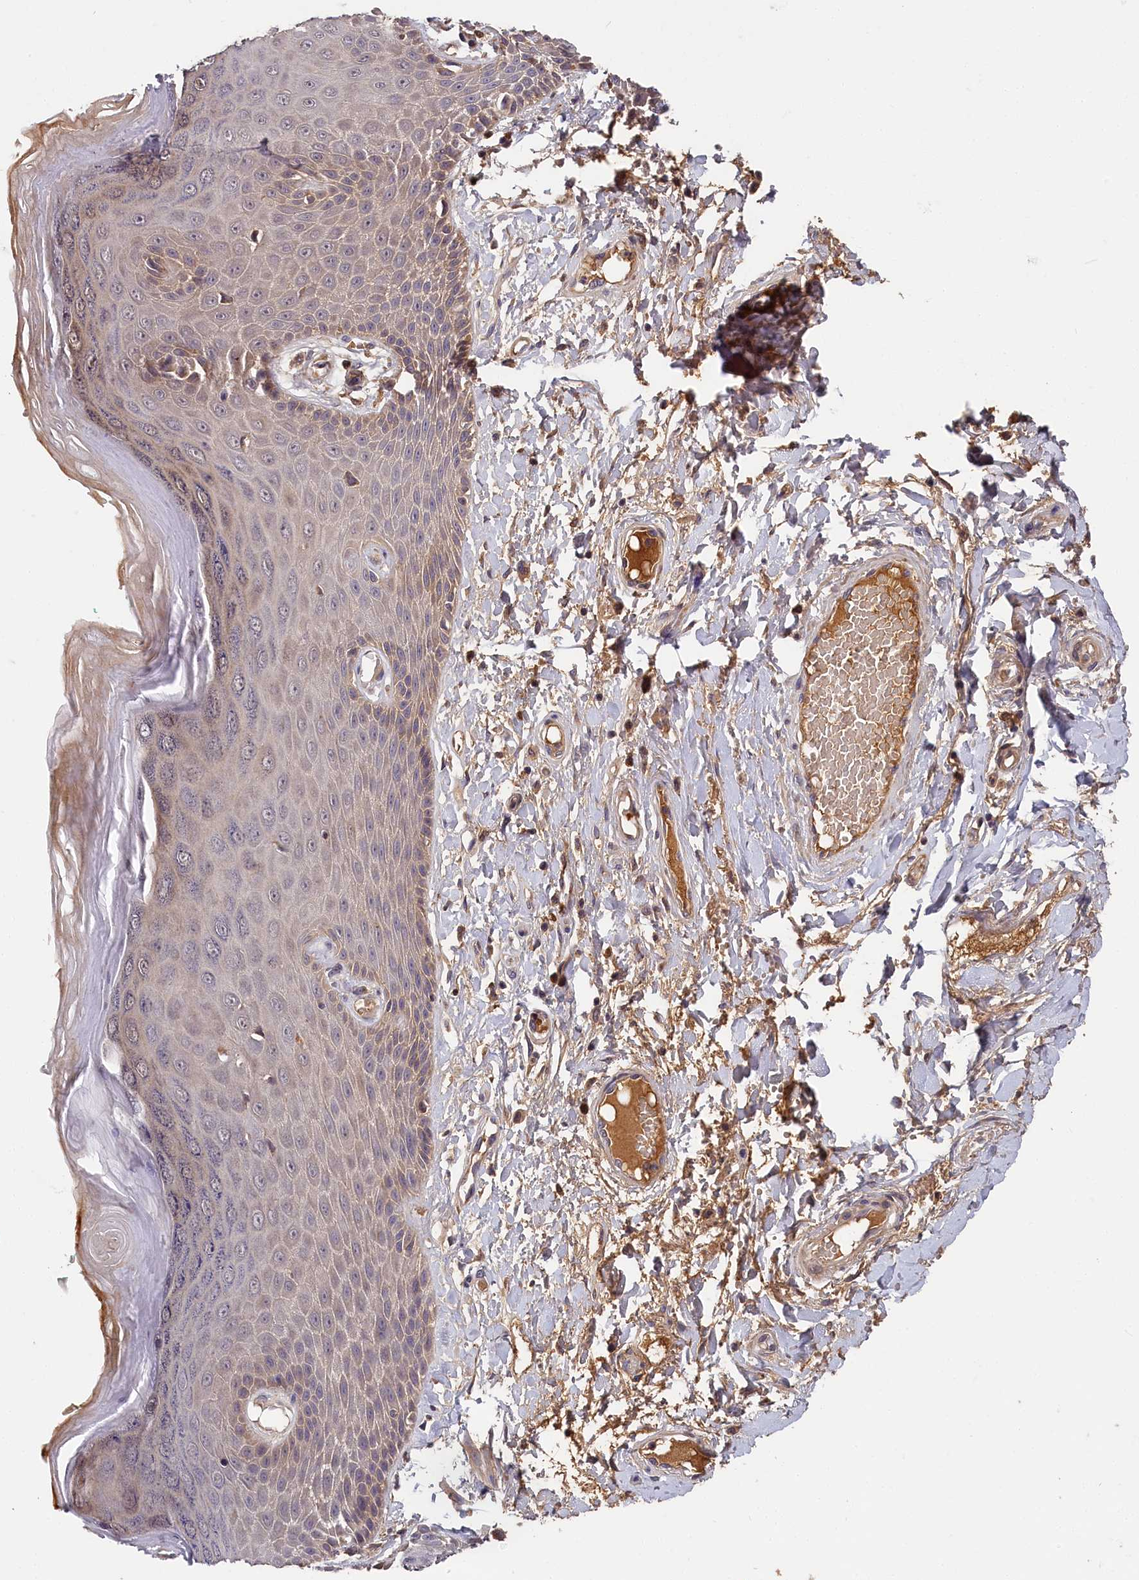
{"staining": {"intensity": "weak", "quantity": "25%-75%", "location": "cytoplasmic/membranous"}, "tissue": "skin", "cell_type": "Epidermal cells", "image_type": "normal", "snomed": [{"axis": "morphology", "description": "Normal tissue, NOS"}, {"axis": "topography", "description": "Anal"}], "caption": "Benign skin exhibits weak cytoplasmic/membranous positivity in about 25%-75% of epidermal cells, visualized by immunohistochemistry. (DAB (3,3'-diaminobenzidine) IHC with brightfield microscopy, high magnification).", "gene": "ITIH1", "patient": {"sex": "male", "age": 78}}